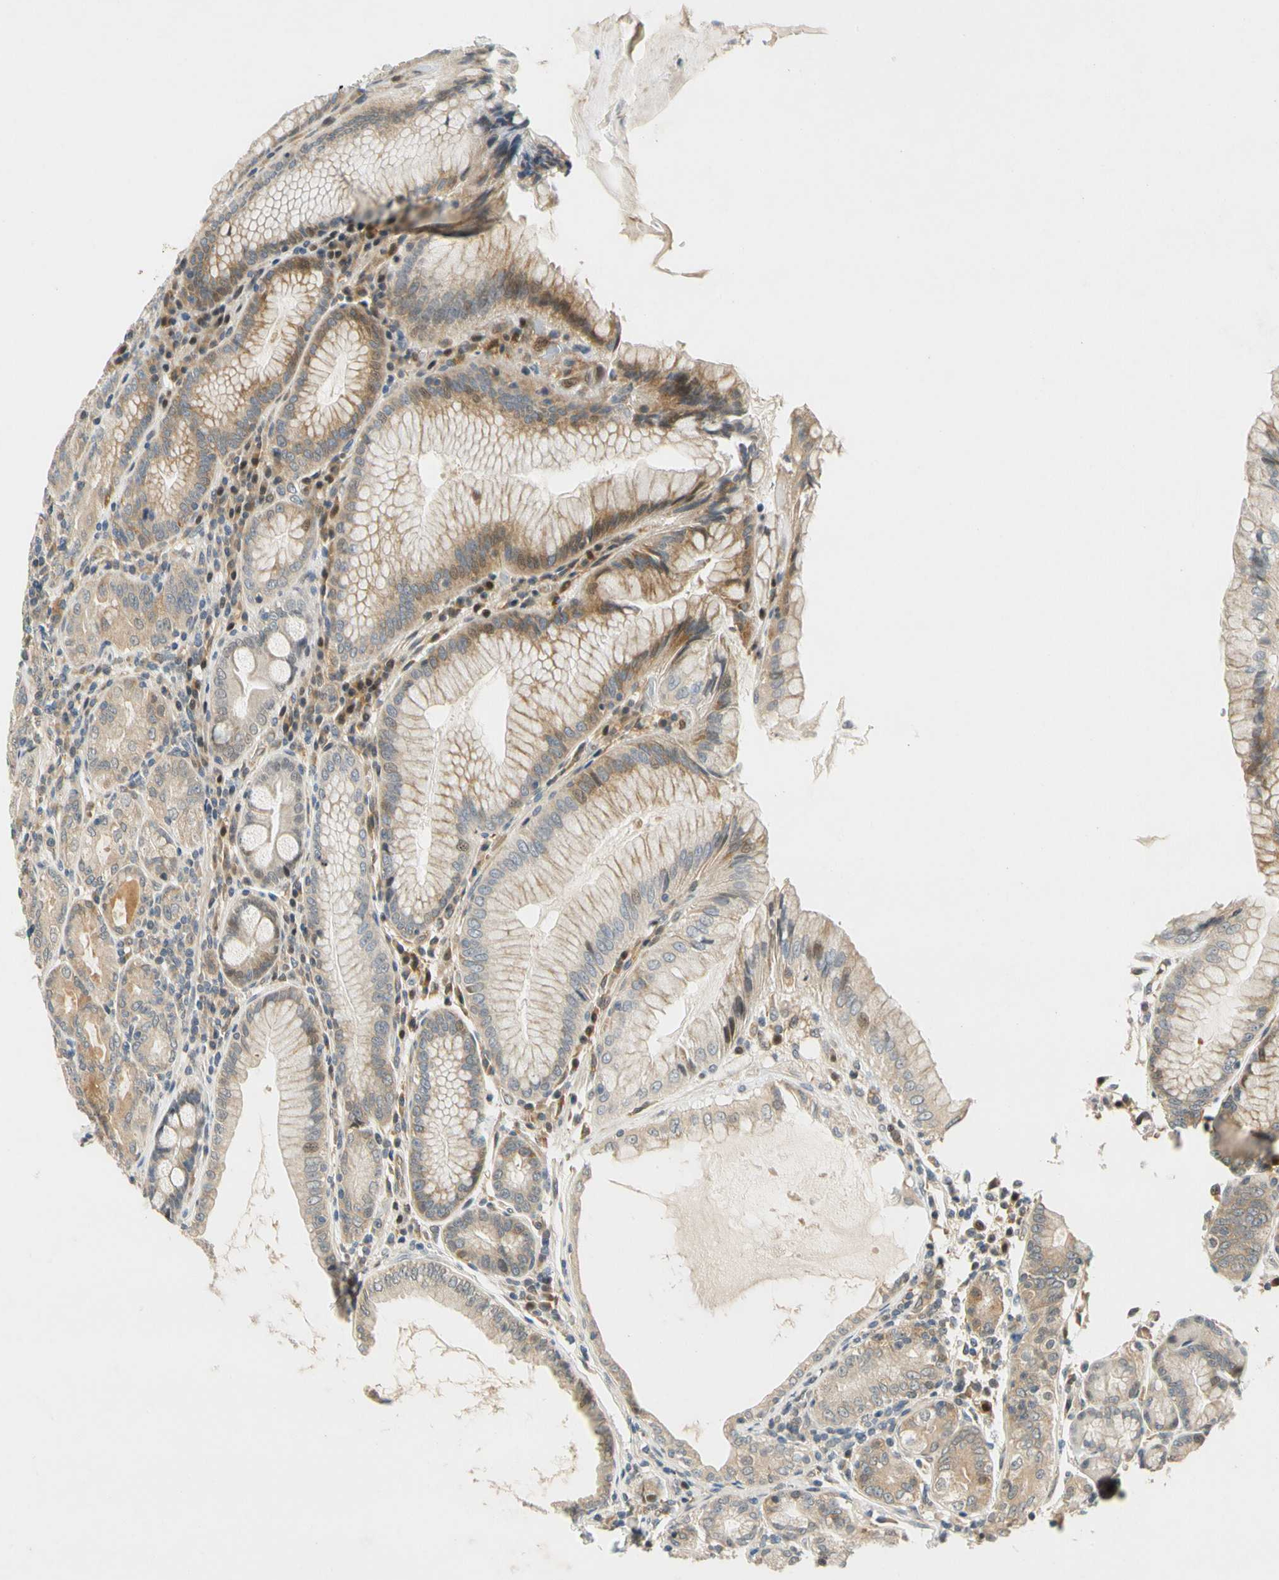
{"staining": {"intensity": "weak", "quantity": ">75%", "location": "cytoplasmic/membranous"}, "tissue": "stomach", "cell_type": "Glandular cells", "image_type": "normal", "snomed": [{"axis": "morphology", "description": "Normal tissue, NOS"}, {"axis": "topography", "description": "Stomach, lower"}], "caption": "IHC image of unremarkable stomach: human stomach stained using IHC demonstrates low levels of weak protein expression localized specifically in the cytoplasmic/membranous of glandular cells, appearing as a cytoplasmic/membranous brown color.", "gene": "GATD1", "patient": {"sex": "female", "age": 76}}